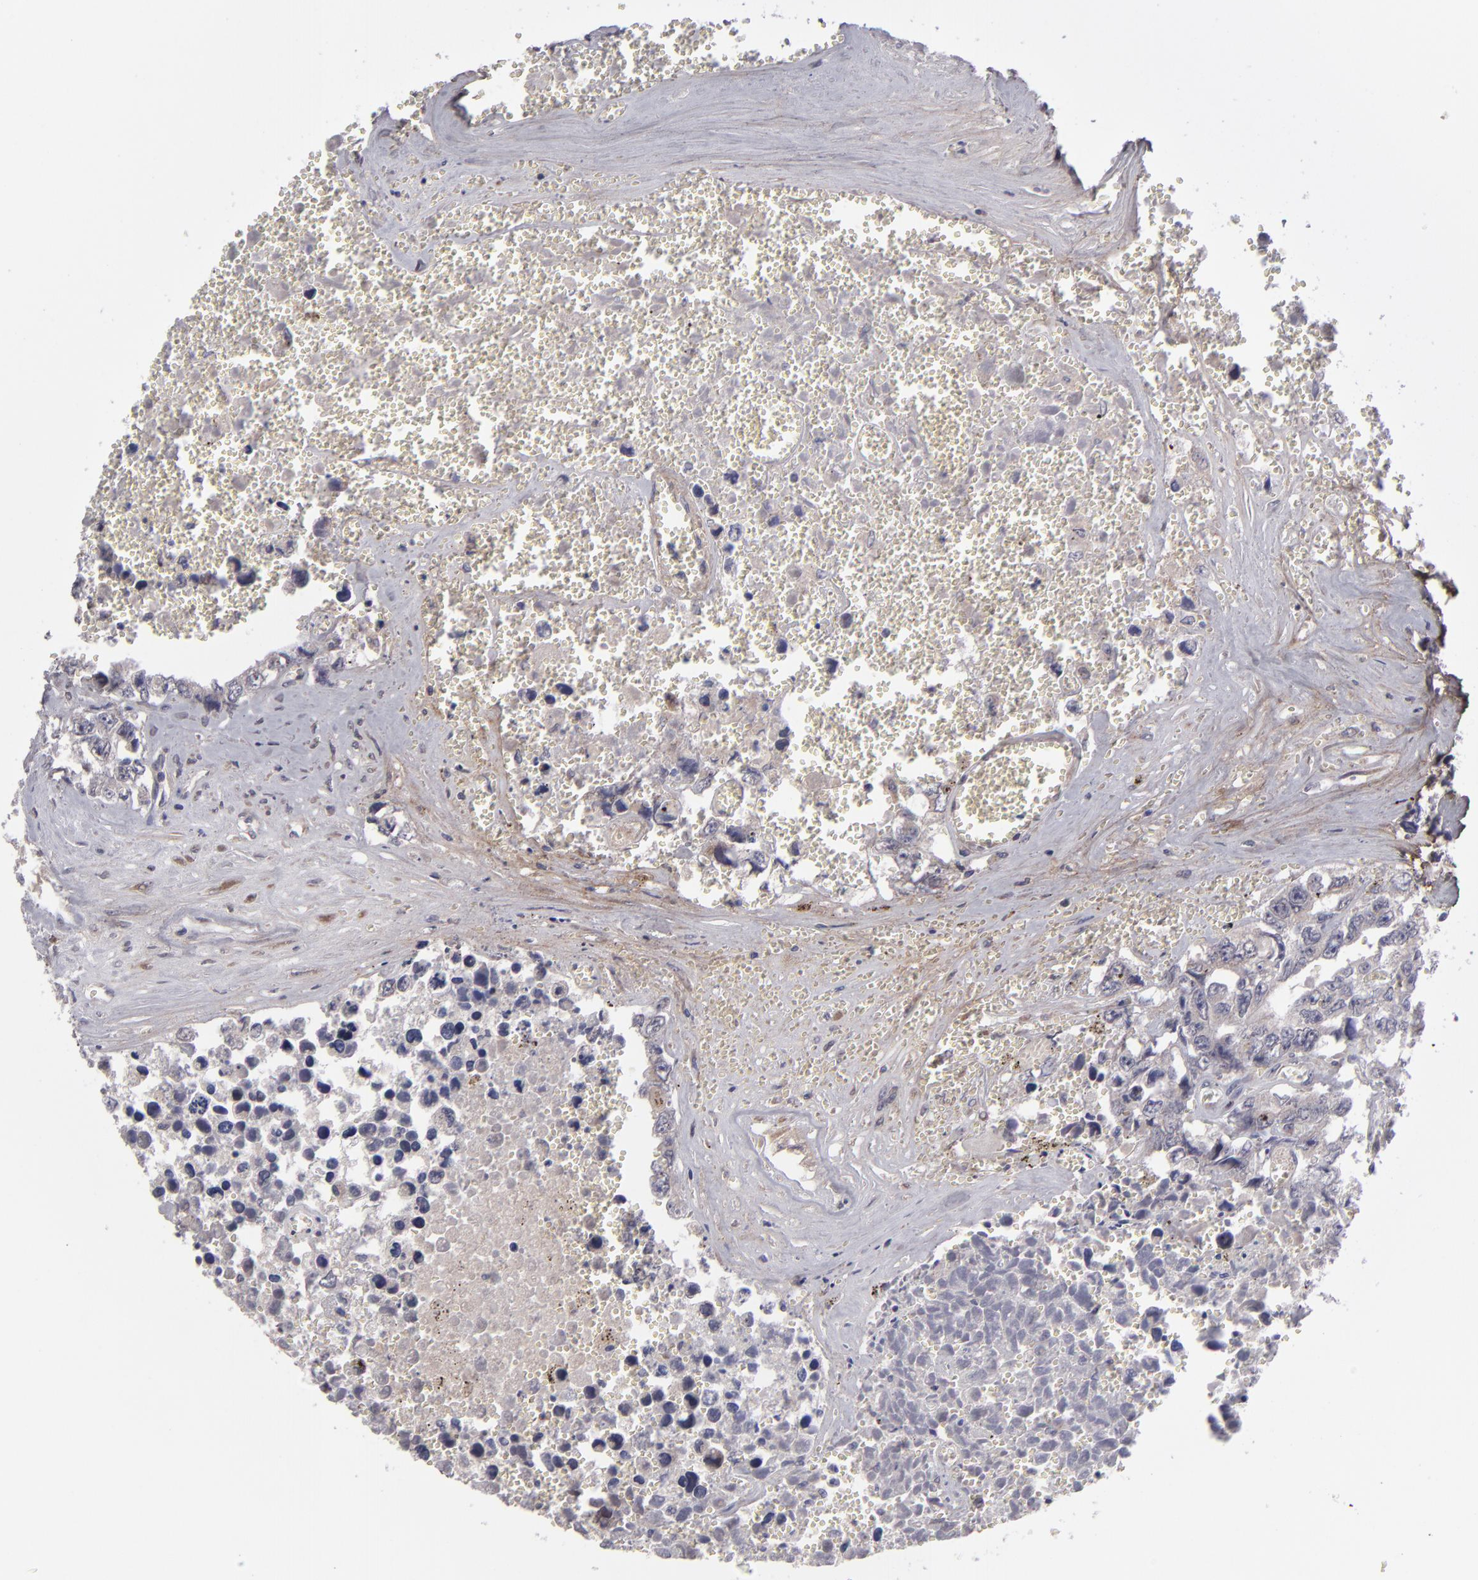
{"staining": {"intensity": "weak", "quantity": "<25%", "location": "cytoplasmic/membranous"}, "tissue": "testis cancer", "cell_type": "Tumor cells", "image_type": "cancer", "snomed": [{"axis": "morphology", "description": "Carcinoma, Embryonal, NOS"}, {"axis": "topography", "description": "Testis"}], "caption": "An immunohistochemistry micrograph of testis embryonal carcinoma is shown. There is no staining in tumor cells of testis embryonal carcinoma.", "gene": "IL12A", "patient": {"sex": "male", "age": 31}}